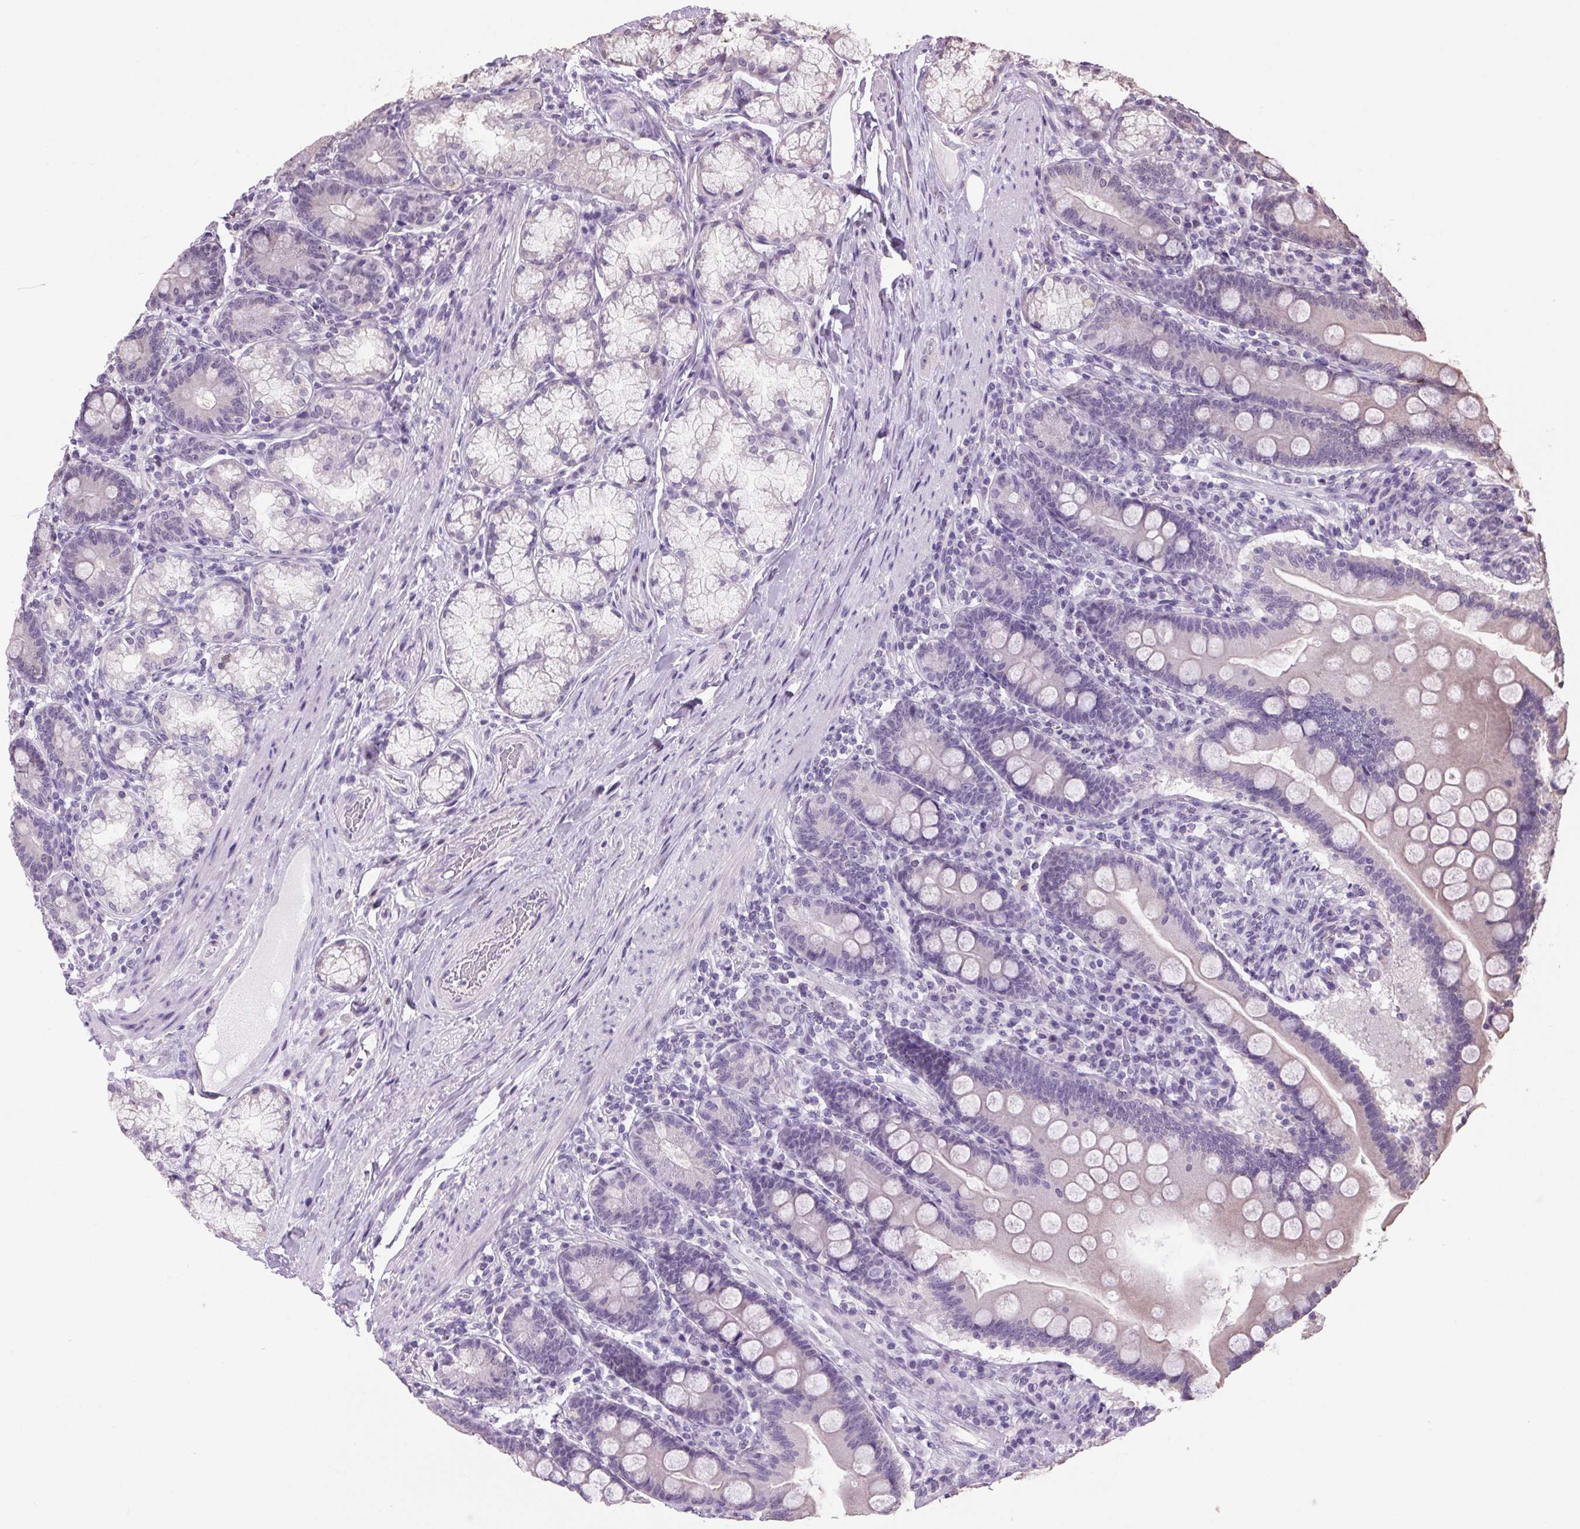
{"staining": {"intensity": "negative", "quantity": "none", "location": "none"}, "tissue": "duodenum", "cell_type": "Glandular cells", "image_type": "normal", "snomed": [{"axis": "morphology", "description": "Normal tissue, NOS"}, {"axis": "topography", "description": "Duodenum"}], "caption": "There is no significant staining in glandular cells of duodenum. (Brightfield microscopy of DAB IHC at high magnification).", "gene": "VWA3B", "patient": {"sex": "female", "age": 67}}